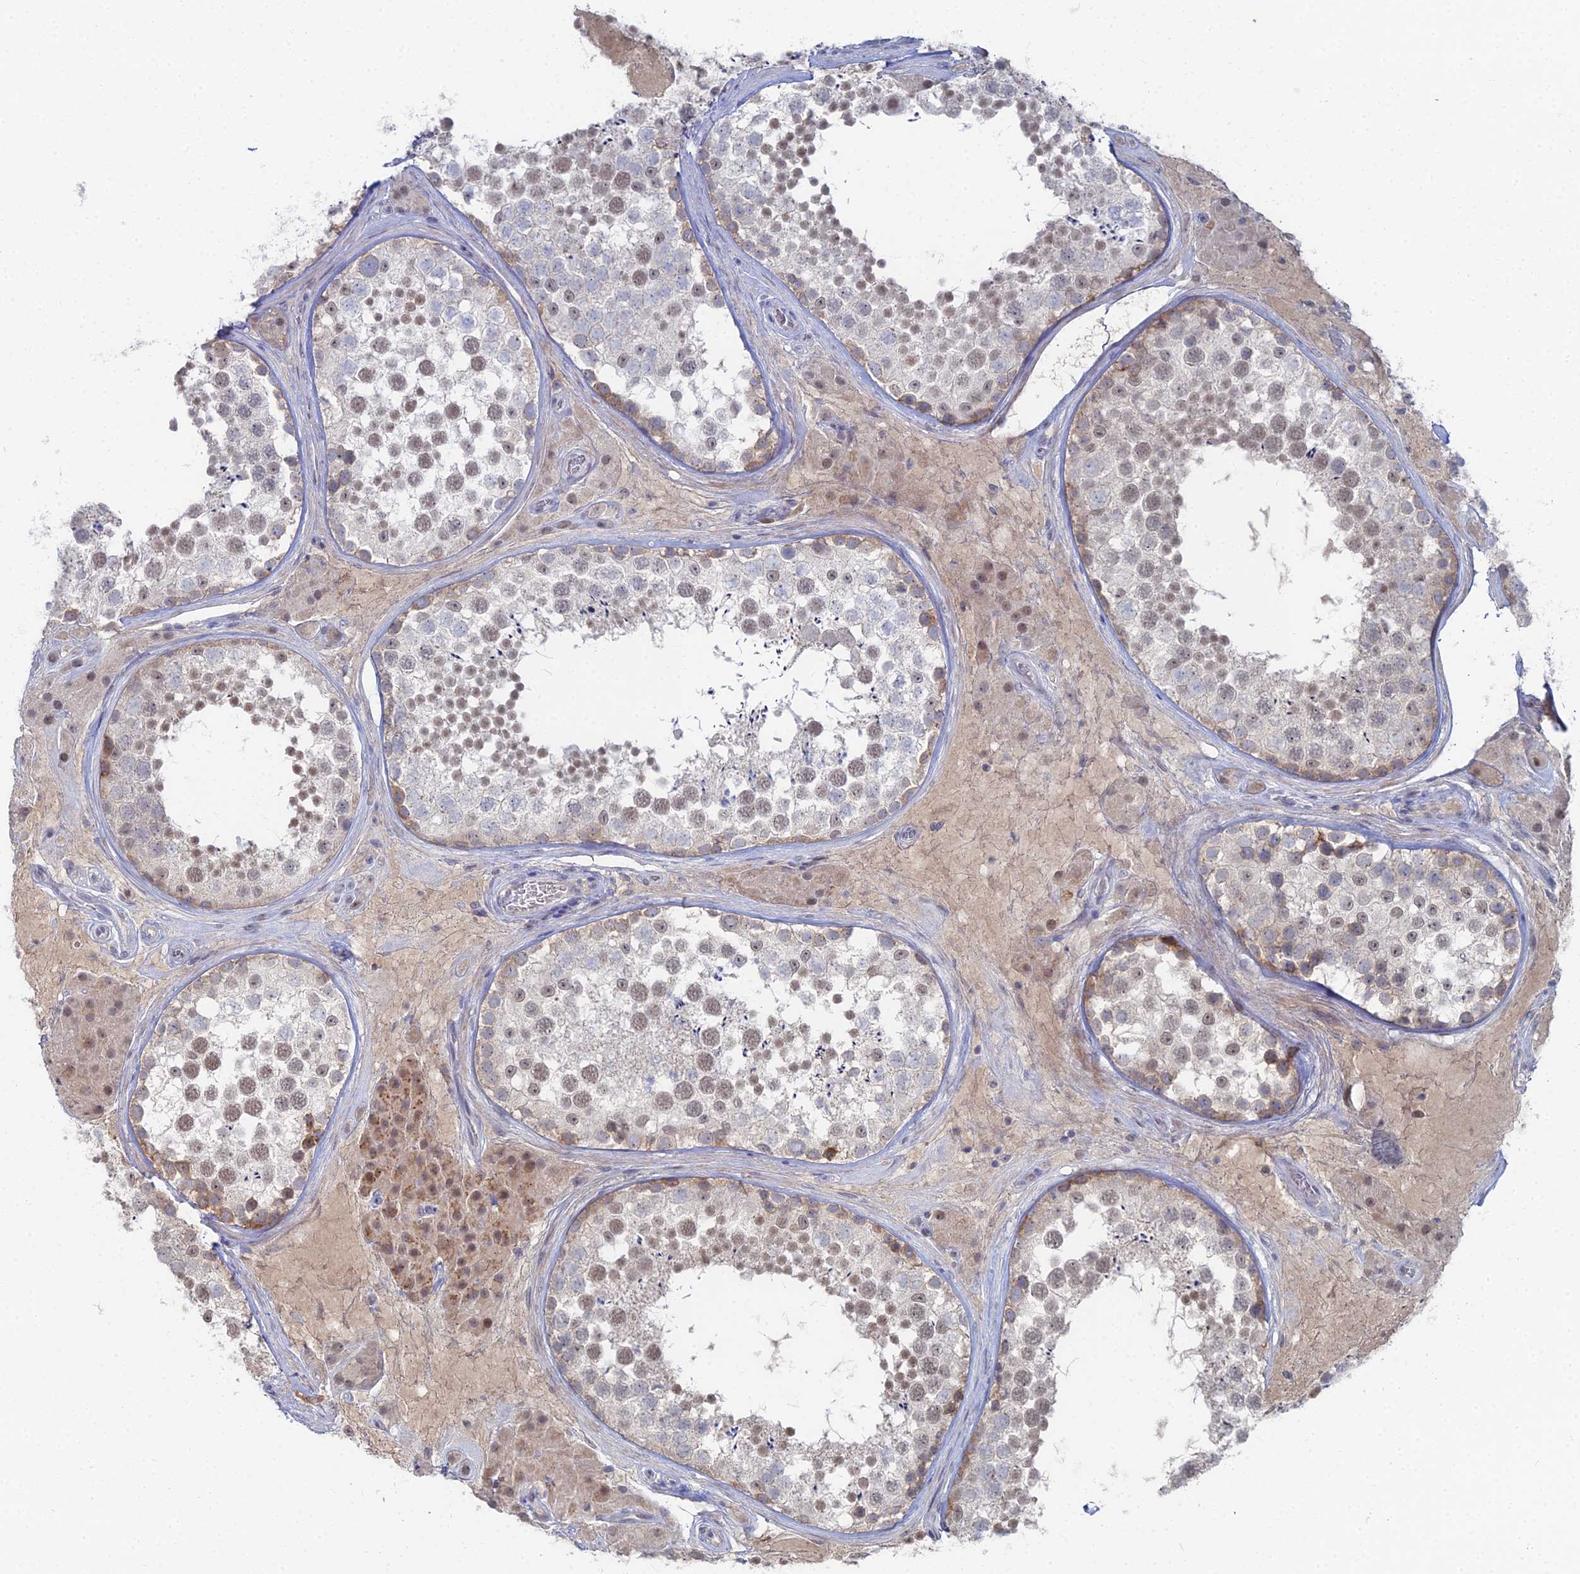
{"staining": {"intensity": "moderate", "quantity": "25%-75%", "location": "cytoplasmic/membranous,nuclear"}, "tissue": "testis", "cell_type": "Cells in seminiferous ducts", "image_type": "normal", "snomed": [{"axis": "morphology", "description": "Normal tissue, NOS"}, {"axis": "topography", "description": "Testis"}], "caption": "DAB immunohistochemical staining of benign human testis exhibits moderate cytoplasmic/membranous,nuclear protein expression in approximately 25%-75% of cells in seminiferous ducts.", "gene": "THAP4", "patient": {"sex": "male", "age": 46}}